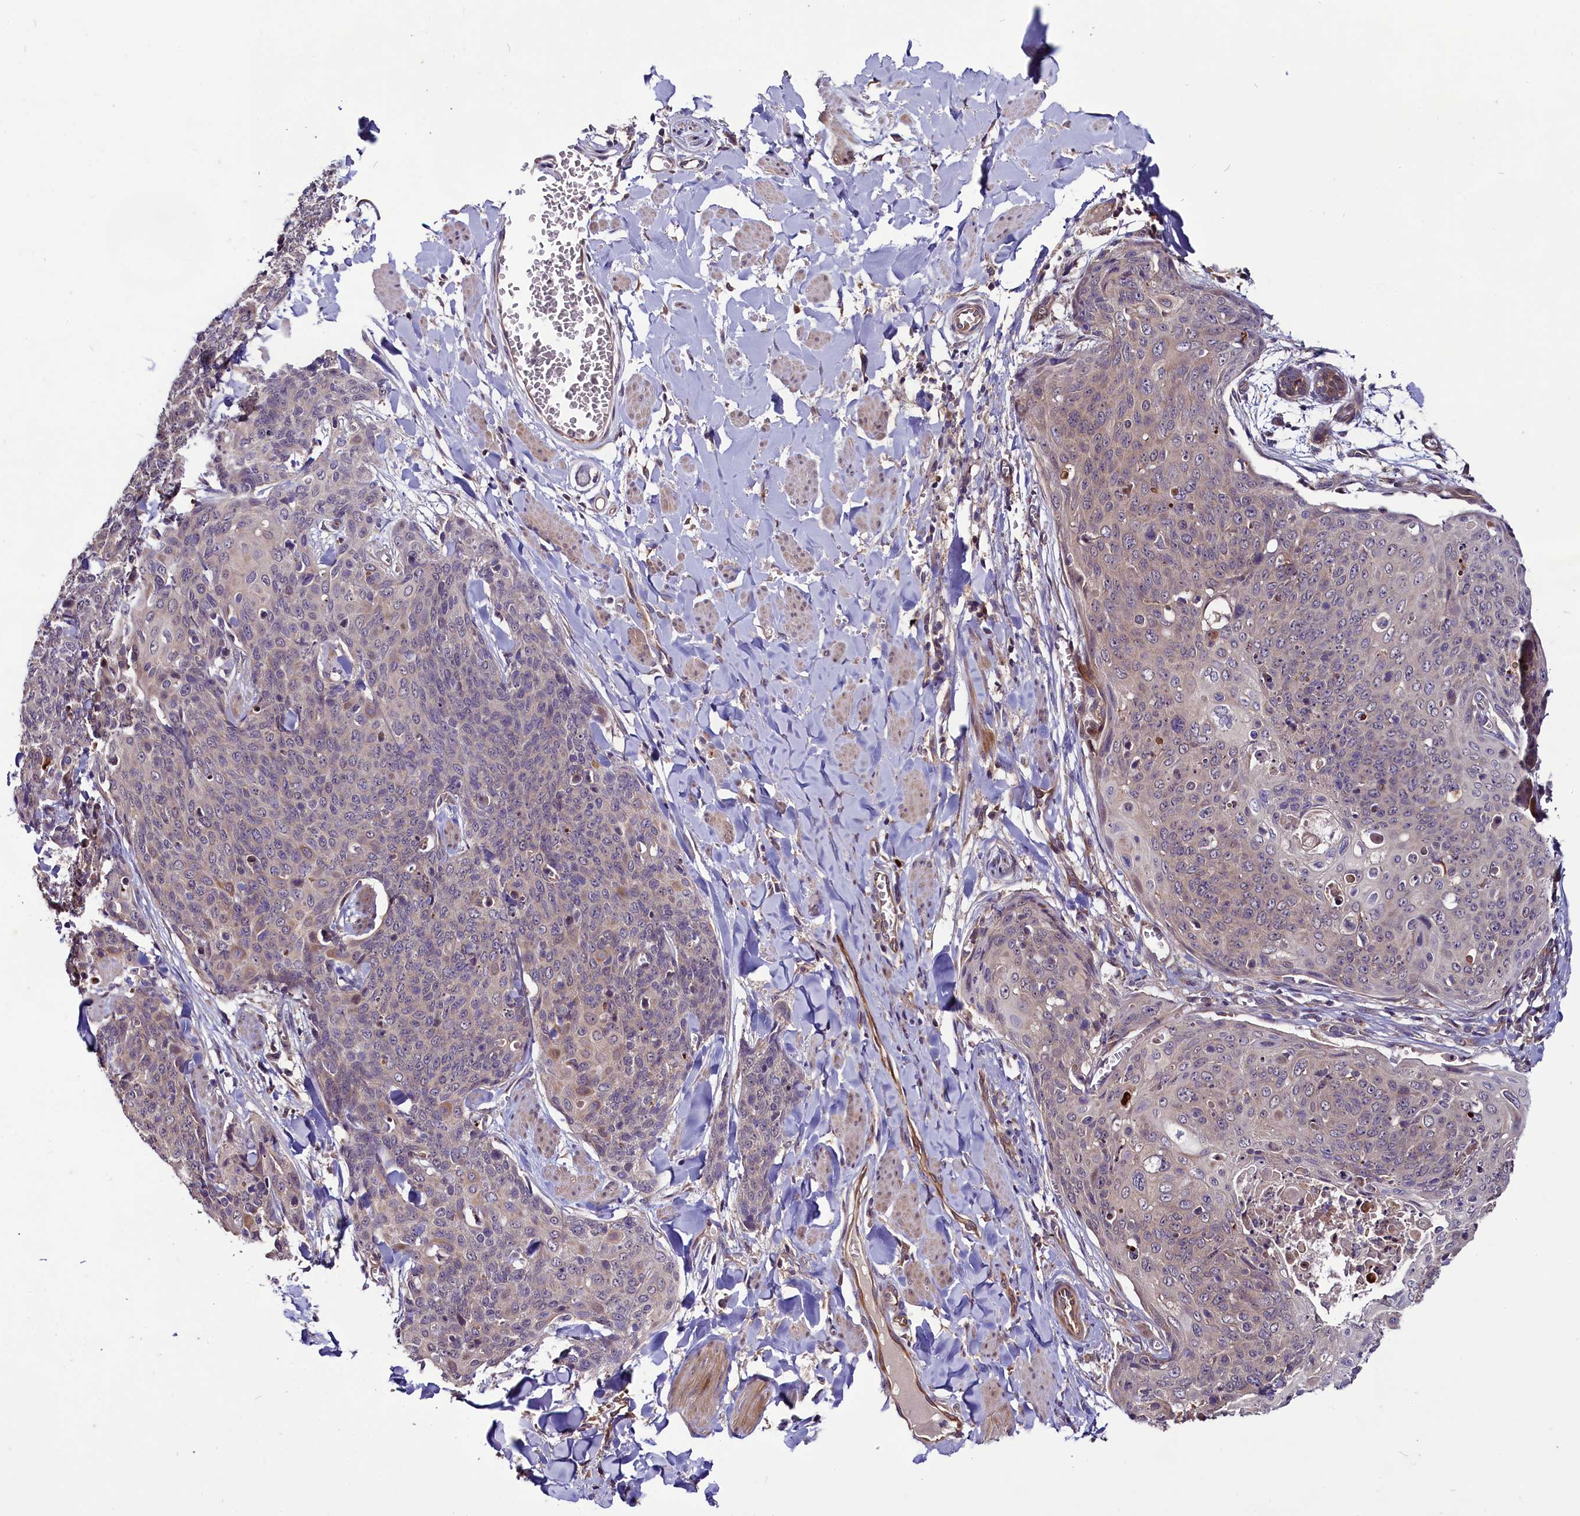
{"staining": {"intensity": "negative", "quantity": "none", "location": "none"}, "tissue": "skin cancer", "cell_type": "Tumor cells", "image_type": "cancer", "snomed": [{"axis": "morphology", "description": "Squamous cell carcinoma, NOS"}, {"axis": "topography", "description": "Skin"}, {"axis": "topography", "description": "Vulva"}], "caption": "High power microscopy photomicrograph of an immunohistochemistry (IHC) histopathology image of squamous cell carcinoma (skin), revealing no significant staining in tumor cells.", "gene": "RPUSD2", "patient": {"sex": "female", "age": 85}}